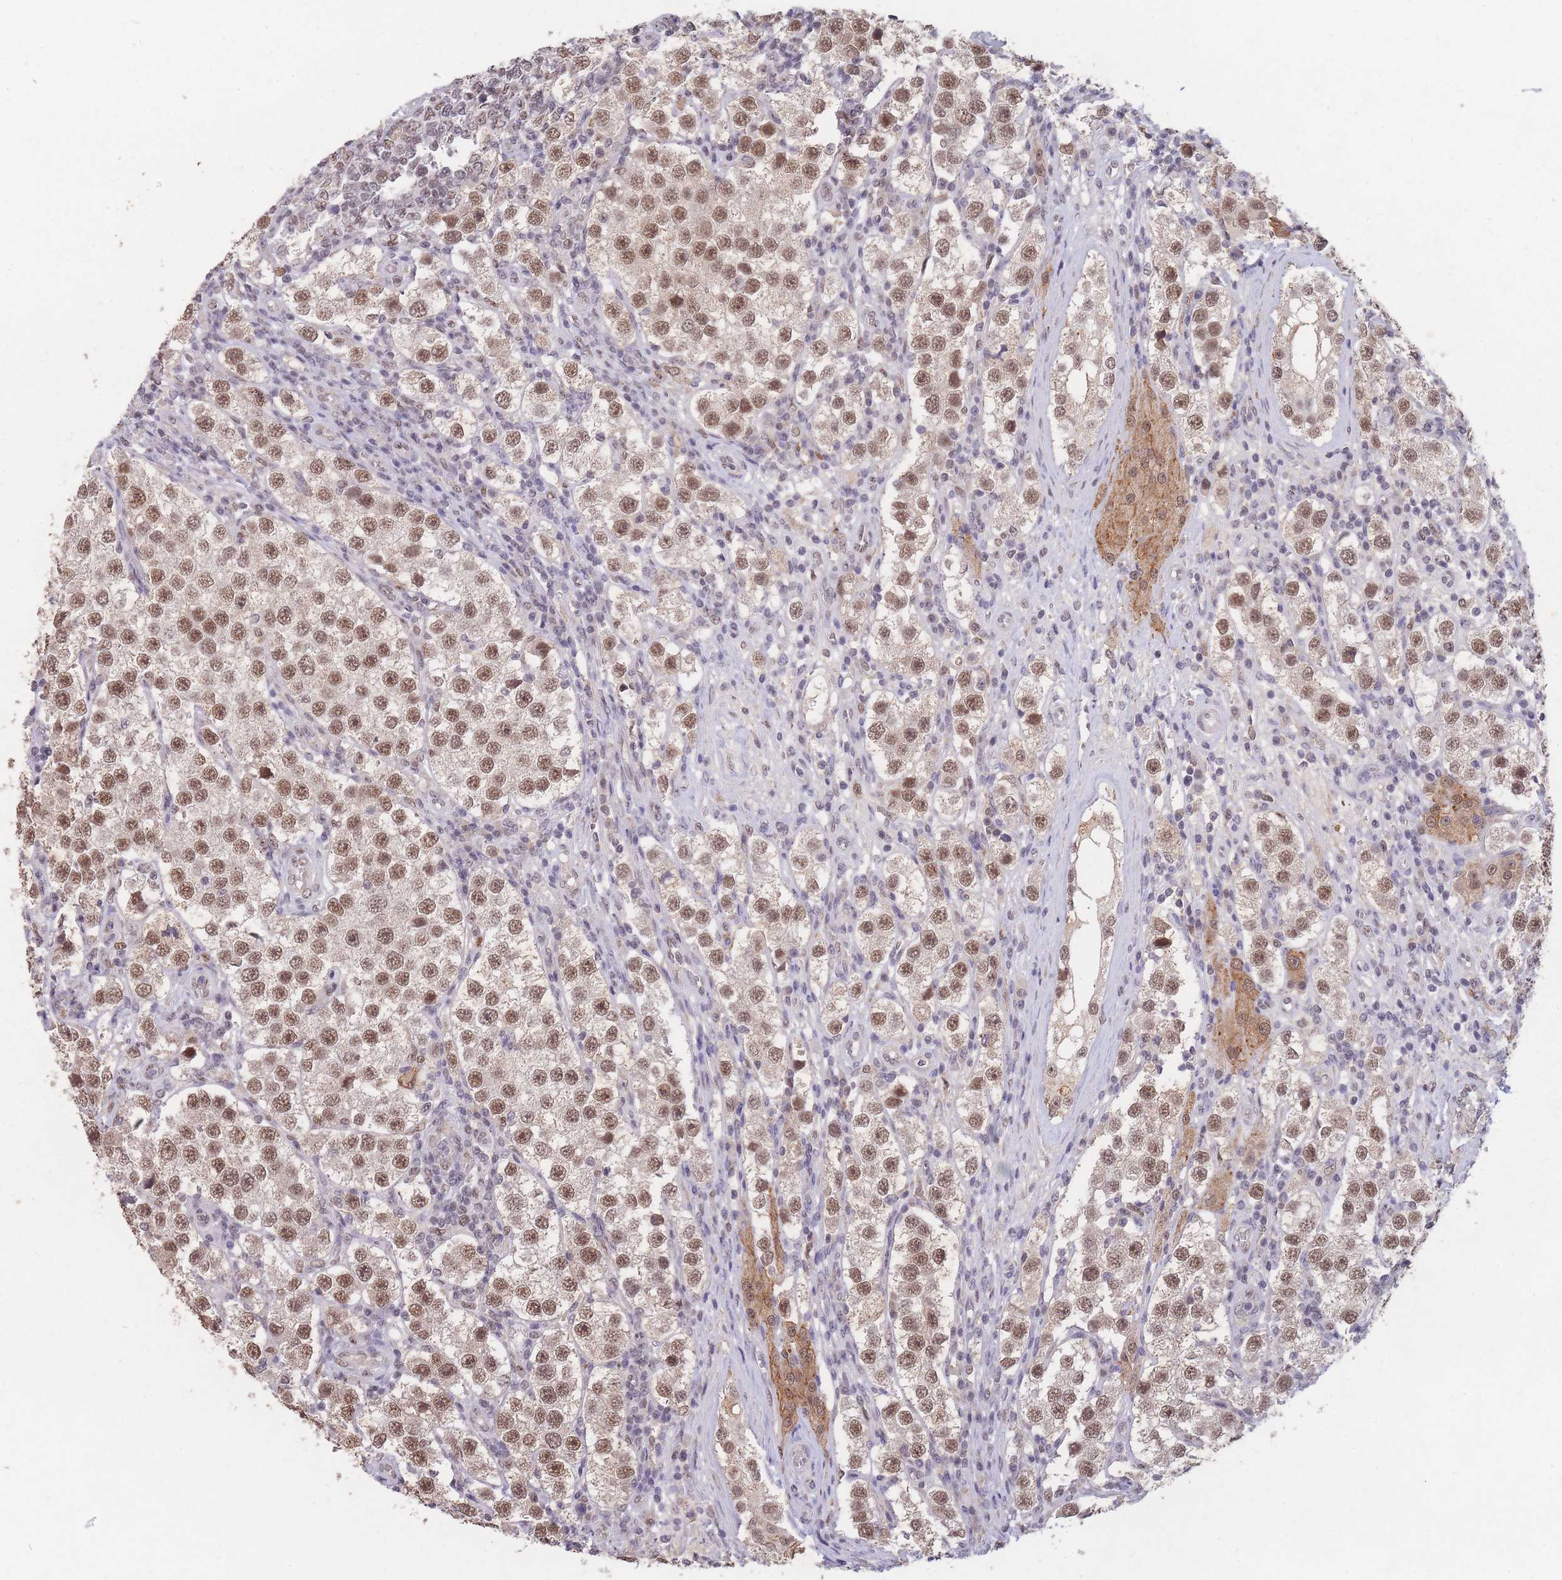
{"staining": {"intensity": "strong", "quantity": ">75%", "location": "nuclear"}, "tissue": "testis cancer", "cell_type": "Tumor cells", "image_type": "cancer", "snomed": [{"axis": "morphology", "description": "Seminoma, NOS"}, {"axis": "topography", "description": "Testis"}], "caption": "The image demonstrates immunohistochemical staining of testis cancer (seminoma). There is strong nuclear staining is seen in approximately >75% of tumor cells. (DAB = brown stain, brightfield microscopy at high magnification).", "gene": "SNRPA1", "patient": {"sex": "male", "age": 37}}